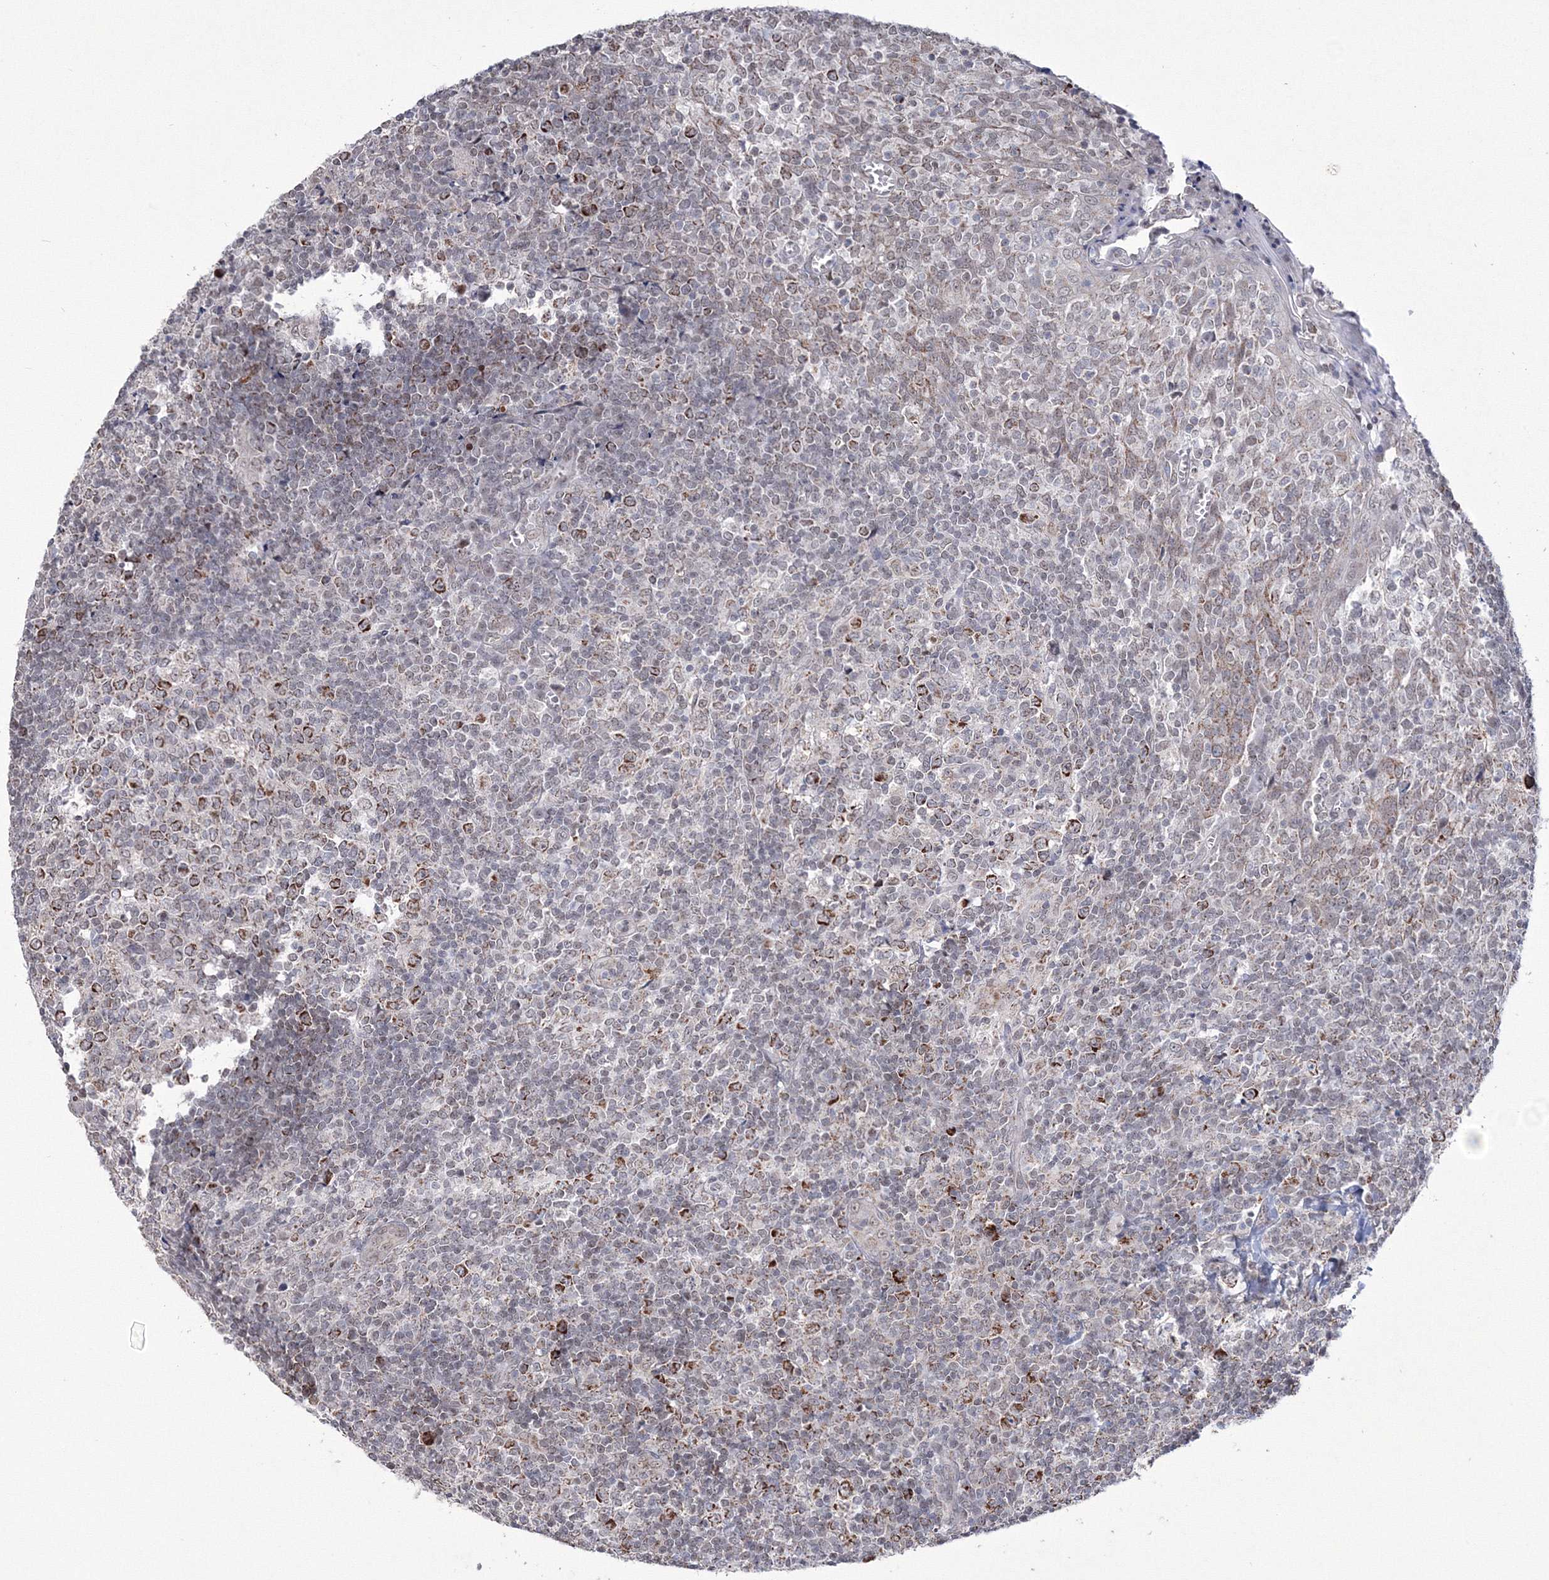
{"staining": {"intensity": "strong", "quantity": "25%-75%", "location": "cytoplasmic/membranous"}, "tissue": "tonsil", "cell_type": "Germinal center cells", "image_type": "normal", "snomed": [{"axis": "morphology", "description": "Normal tissue, NOS"}, {"axis": "topography", "description": "Tonsil"}], "caption": "A brown stain shows strong cytoplasmic/membranous staining of a protein in germinal center cells of unremarkable human tonsil. The staining was performed using DAB to visualize the protein expression in brown, while the nuclei were stained in blue with hematoxylin (Magnification: 20x).", "gene": "GRSF1", "patient": {"sex": "female", "age": 19}}